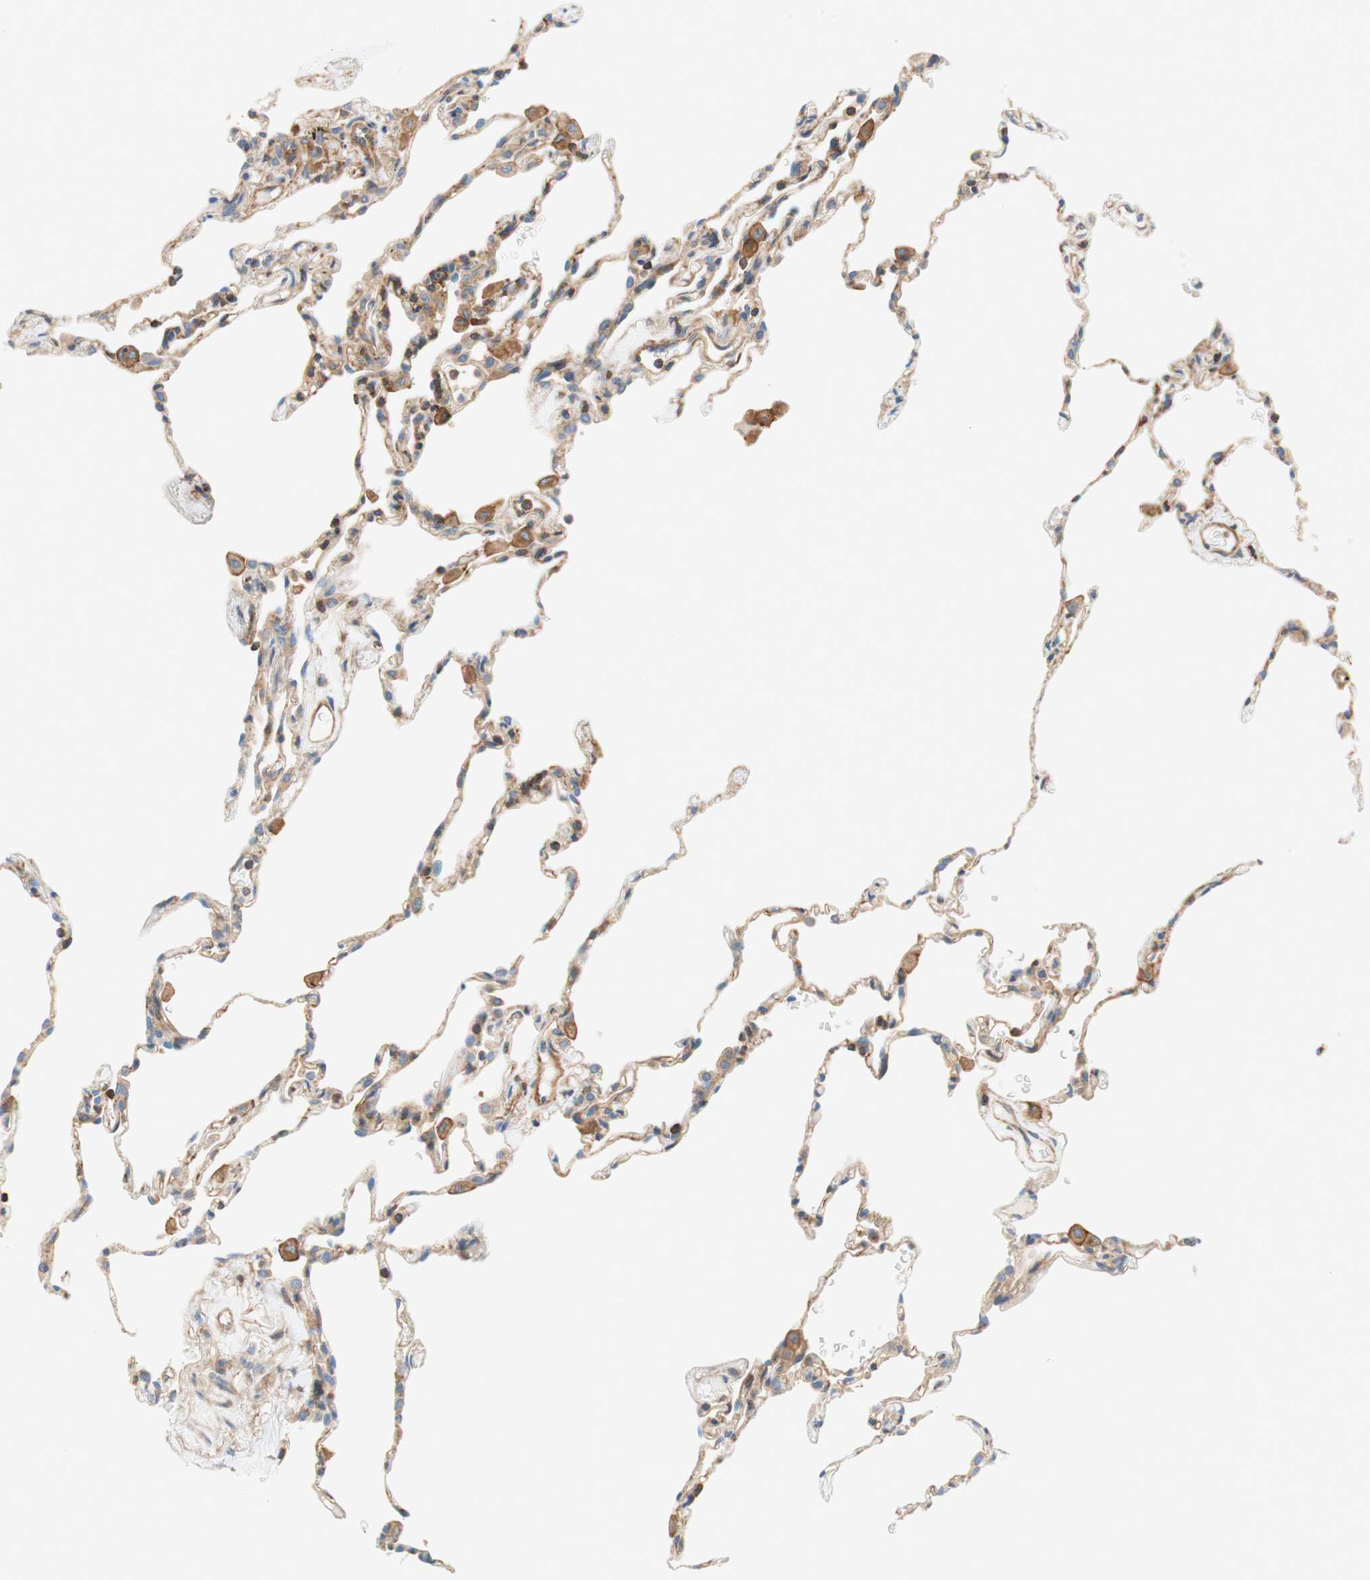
{"staining": {"intensity": "moderate", "quantity": ">75%", "location": "cytoplasmic/membranous"}, "tissue": "lung", "cell_type": "Alveolar cells", "image_type": "normal", "snomed": [{"axis": "morphology", "description": "Normal tissue, NOS"}, {"axis": "topography", "description": "Lung"}], "caption": "Immunohistochemistry photomicrograph of unremarkable human lung stained for a protein (brown), which exhibits medium levels of moderate cytoplasmic/membranous positivity in approximately >75% of alveolar cells.", "gene": "VPS26A", "patient": {"sex": "male", "age": 59}}